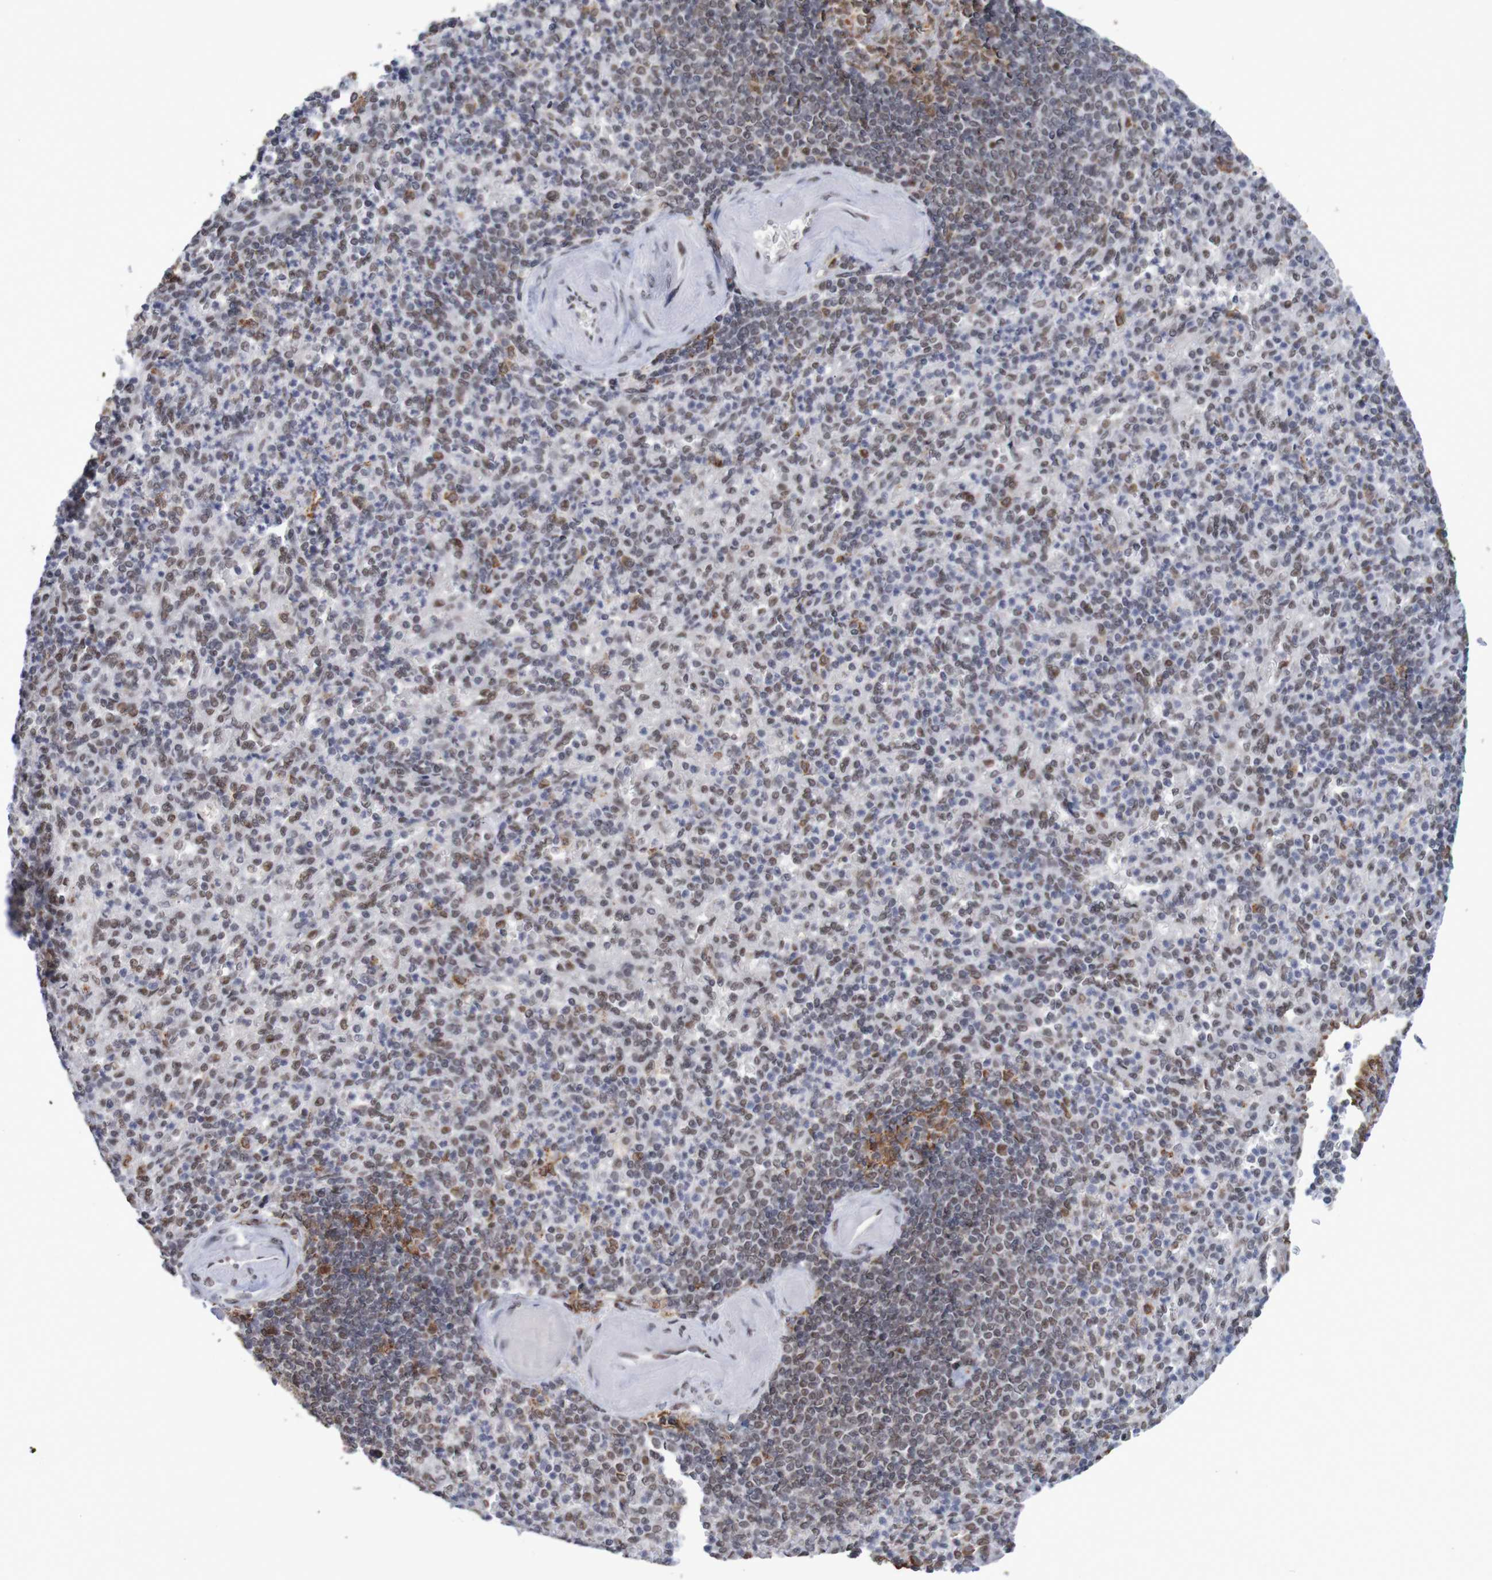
{"staining": {"intensity": "weak", "quantity": "25%-75%", "location": "nuclear"}, "tissue": "spleen", "cell_type": "Cells in red pulp", "image_type": "normal", "snomed": [{"axis": "morphology", "description": "Normal tissue, NOS"}, {"axis": "topography", "description": "Spleen"}], "caption": "About 25%-75% of cells in red pulp in benign human spleen demonstrate weak nuclear protein staining as visualized by brown immunohistochemical staining.", "gene": "MRTFB", "patient": {"sex": "female", "age": 74}}